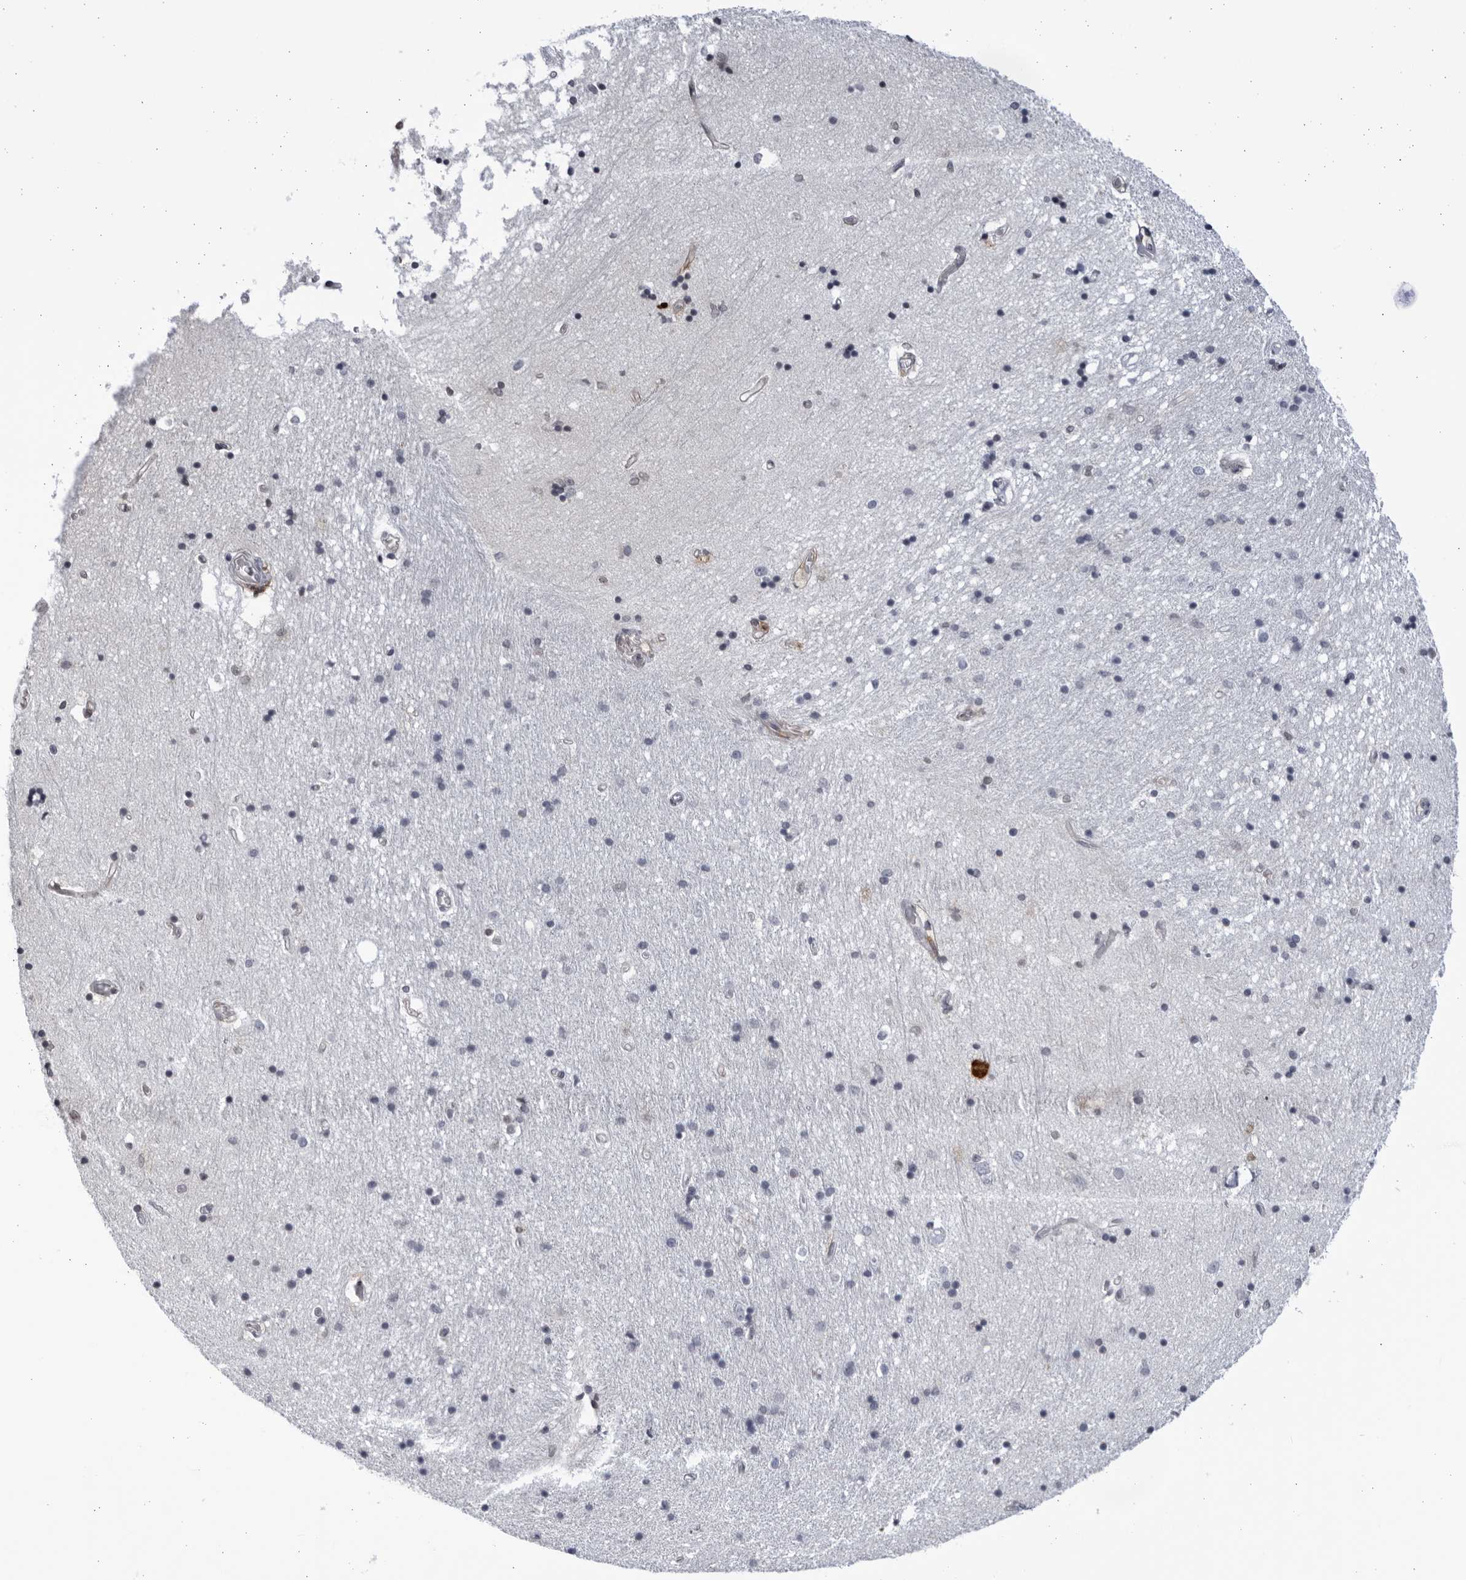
{"staining": {"intensity": "negative", "quantity": "none", "location": "none"}, "tissue": "hippocampus", "cell_type": "Glial cells", "image_type": "normal", "snomed": [{"axis": "morphology", "description": "Normal tissue, NOS"}, {"axis": "topography", "description": "Hippocampus"}], "caption": "Glial cells show no significant staining in unremarkable hippocampus. Brightfield microscopy of IHC stained with DAB (brown) and hematoxylin (blue), captured at high magnification.", "gene": "BMP2K", "patient": {"sex": "male", "age": 45}}